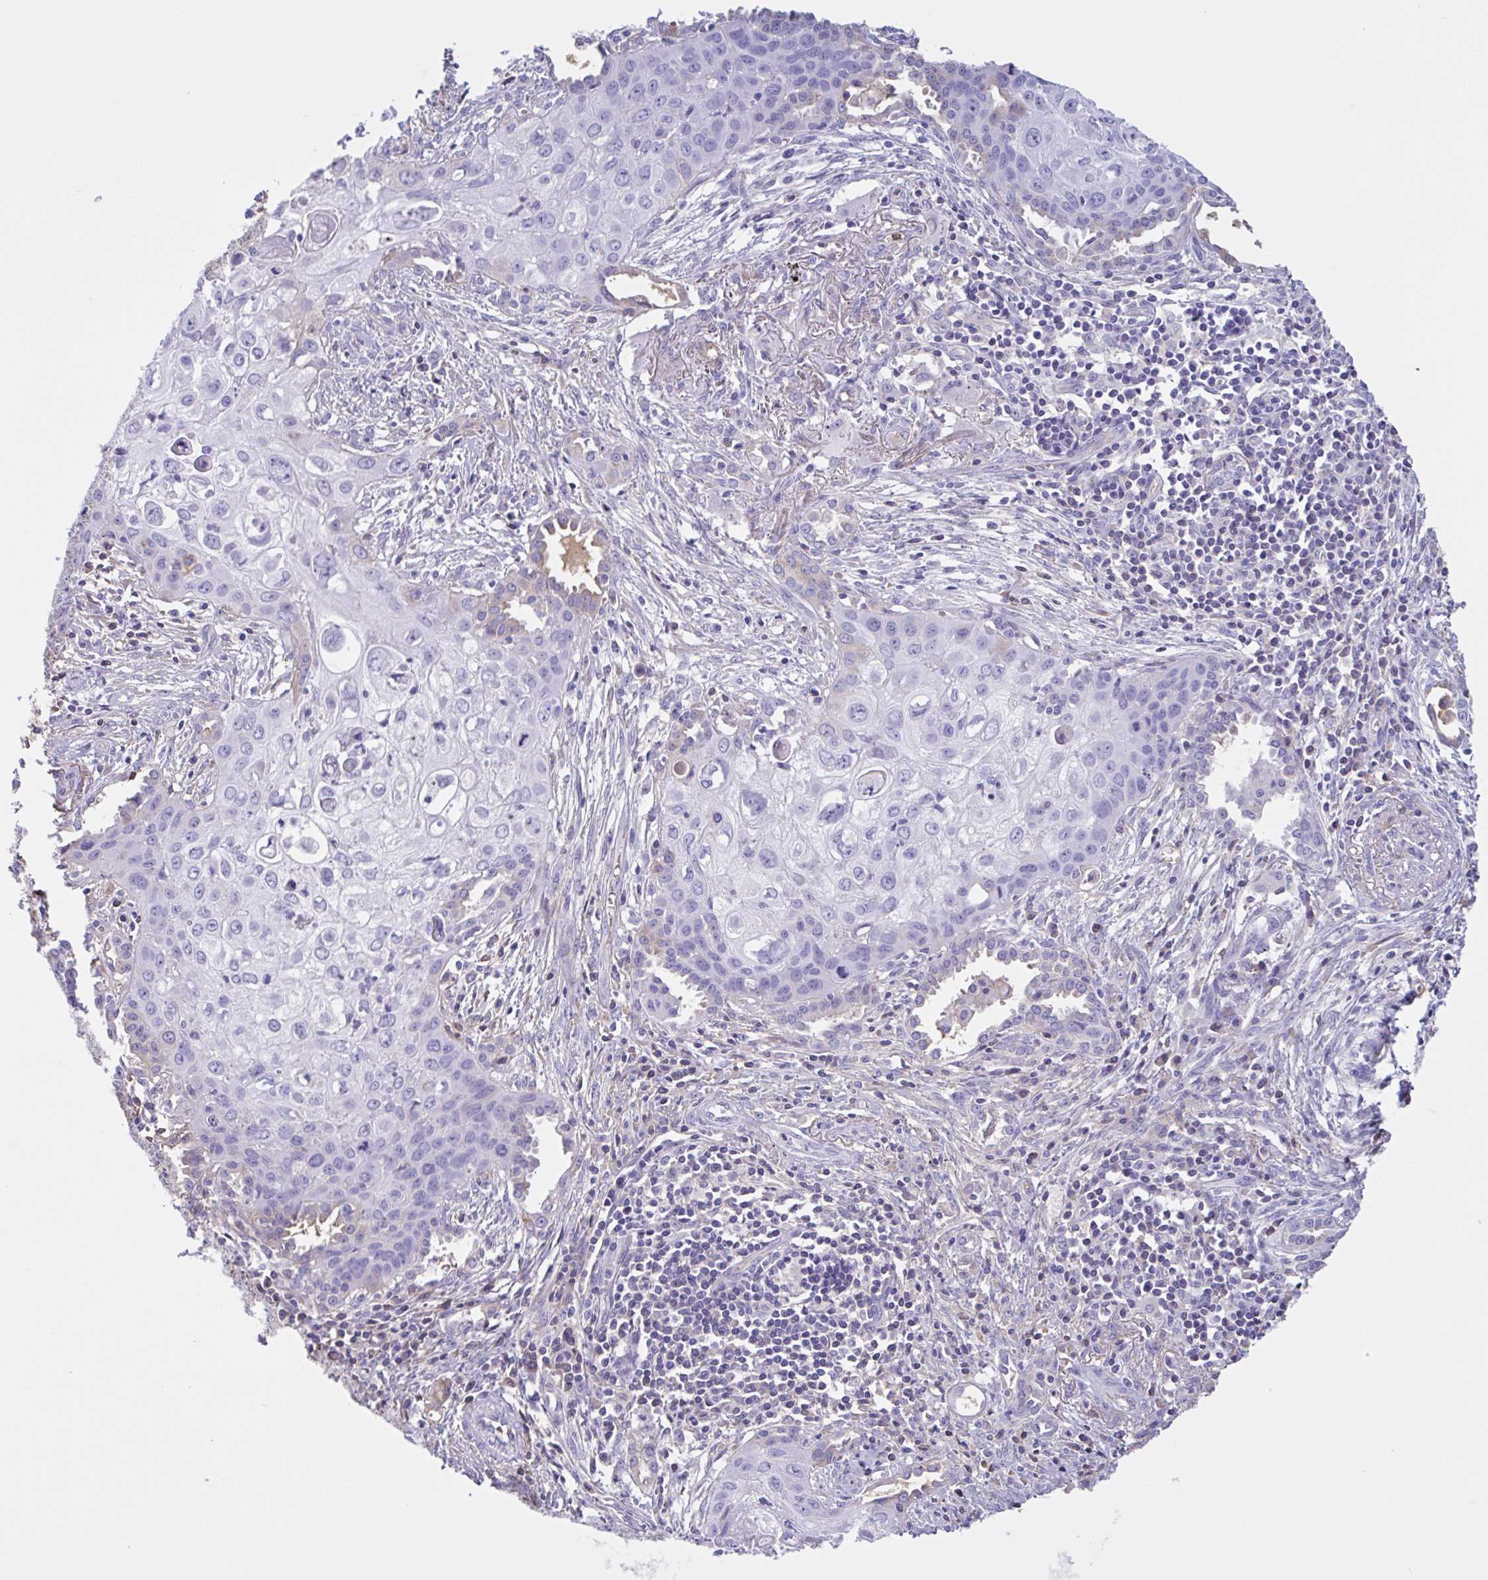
{"staining": {"intensity": "negative", "quantity": "none", "location": "none"}, "tissue": "lung cancer", "cell_type": "Tumor cells", "image_type": "cancer", "snomed": [{"axis": "morphology", "description": "Squamous cell carcinoma, NOS"}, {"axis": "topography", "description": "Lung"}], "caption": "Image shows no protein positivity in tumor cells of lung squamous cell carcinoma tissue. The staining is performed using DAB (3,3'-diaminobenzidine) brown chromogen with nuclei counter-stained in using hematoxylin.", "gene": "LARGE2", "patient": {"sex": "male", "age": 71}}